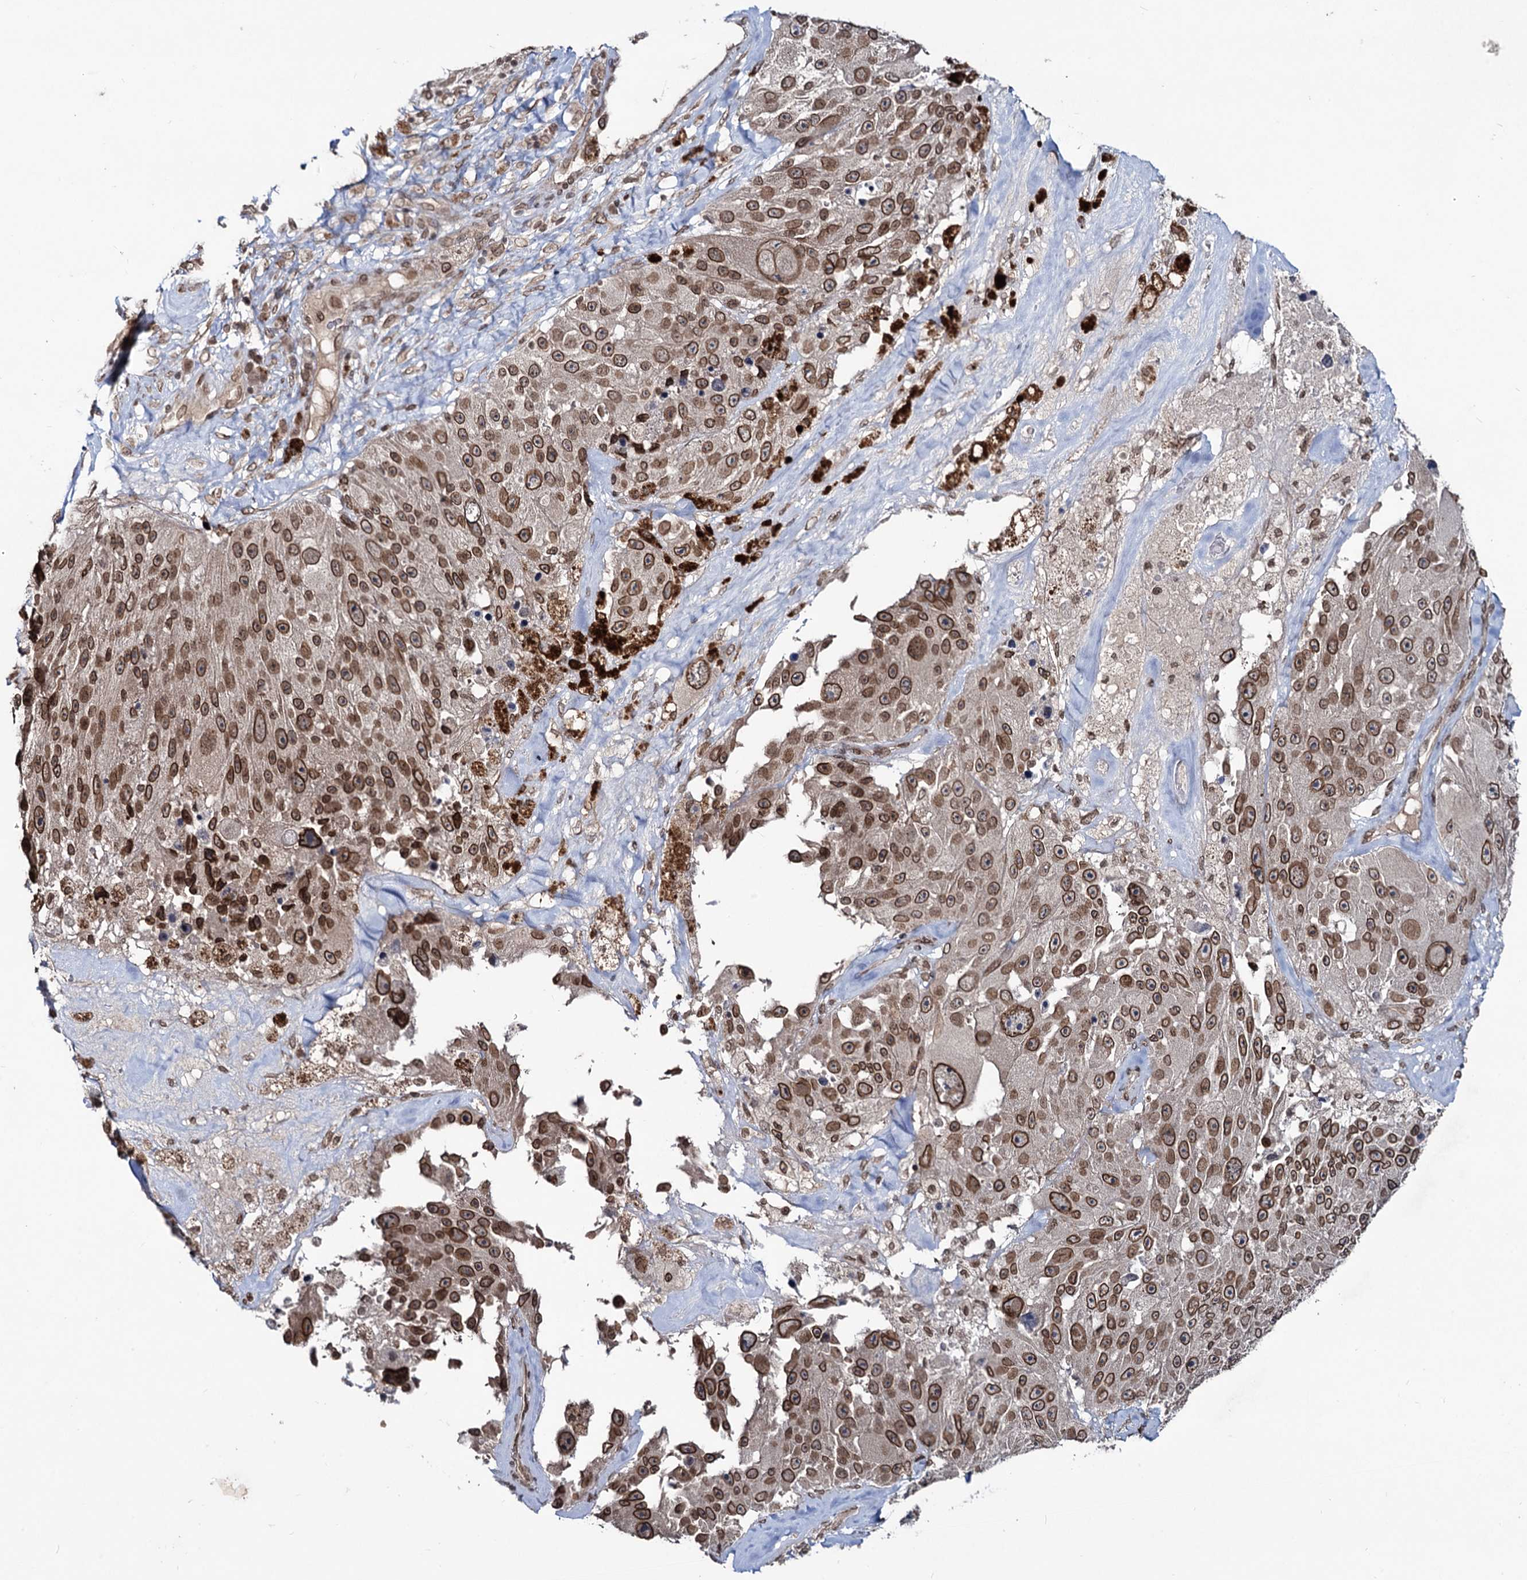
{"staining": {"intensity": "strong", "quantity": ">75%", "location": "cytoplasmic/membranous,nuclear"}, "tissue": "melanoma", "cell_type": "Tumor cells", "image_type": "cancer", "snomed": [{"axis": "morphology", "description": "Malignant melanoma, Metastatic site"}, {"axis": "topography", "description": "Lymph node"}], "caption": "This is an image of immunohistochemistry (IHC) staining of malignant melanoma (metastatic site), which shows strong positivity in the cytoplasmic/membranous and nuclear of tumor cells.", "gene": "RNF6", "patient": {"sex": "male", "age": 62}}